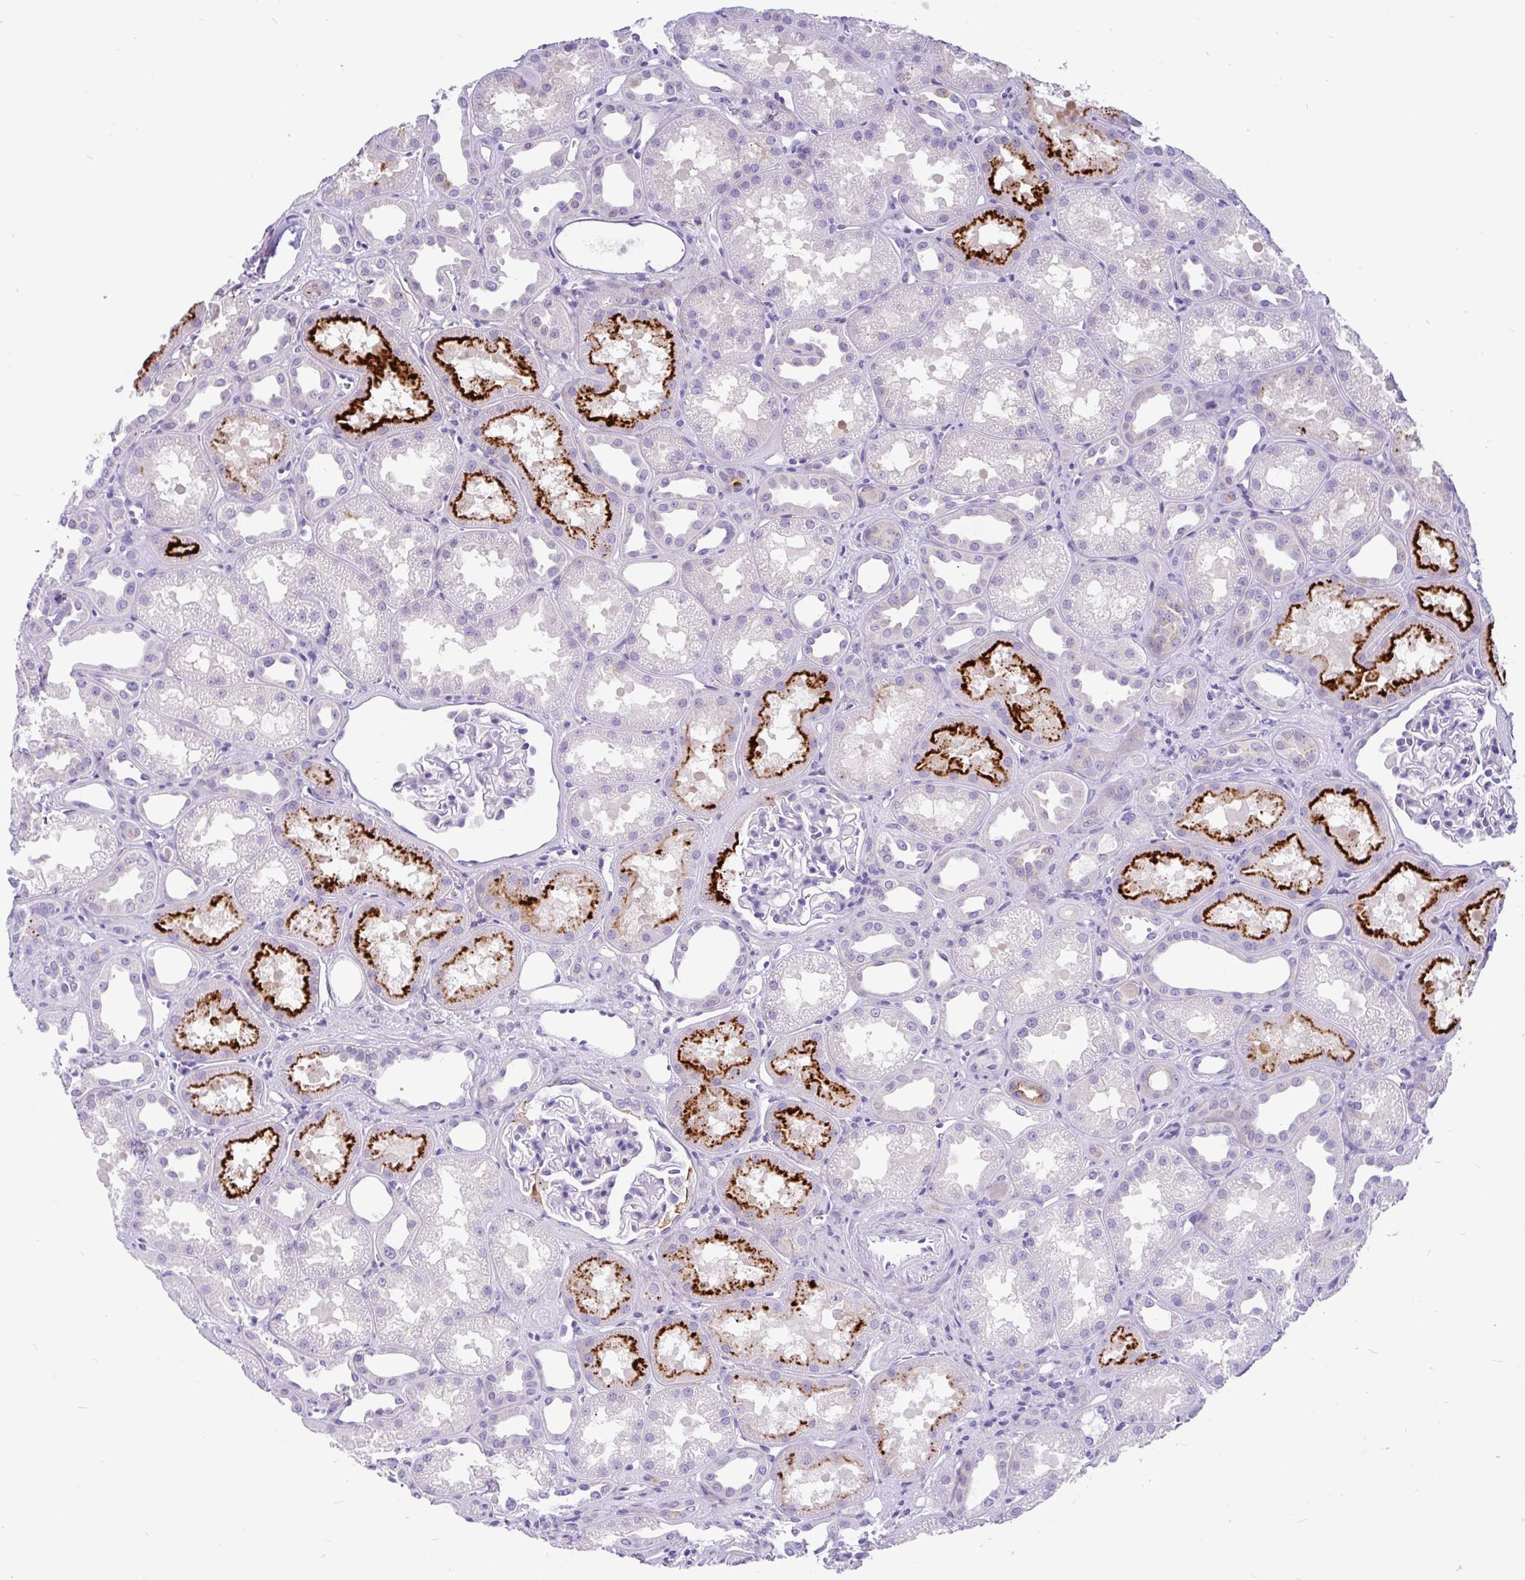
{"staining": {"intensity": "negative", "quantity": "none", "location": "none"}, "tissue": "kidney", "cell_type": "Cells in glomeruli", "image_type": "normal", "snomed": [{"axis": "morphology", "description": "Normal tissue, NOS"}, {"axis": "topography", "description": "Kidney"}], "caption": "This is a image of immunohistochemistry (IHC) staining of normal kidney, which shows no expression in cells in glomeruli. (DAB immunohistochemistry, high magnification).", "gene": "KIAA2013", "patient": {"sex": "male", "age": 61}}